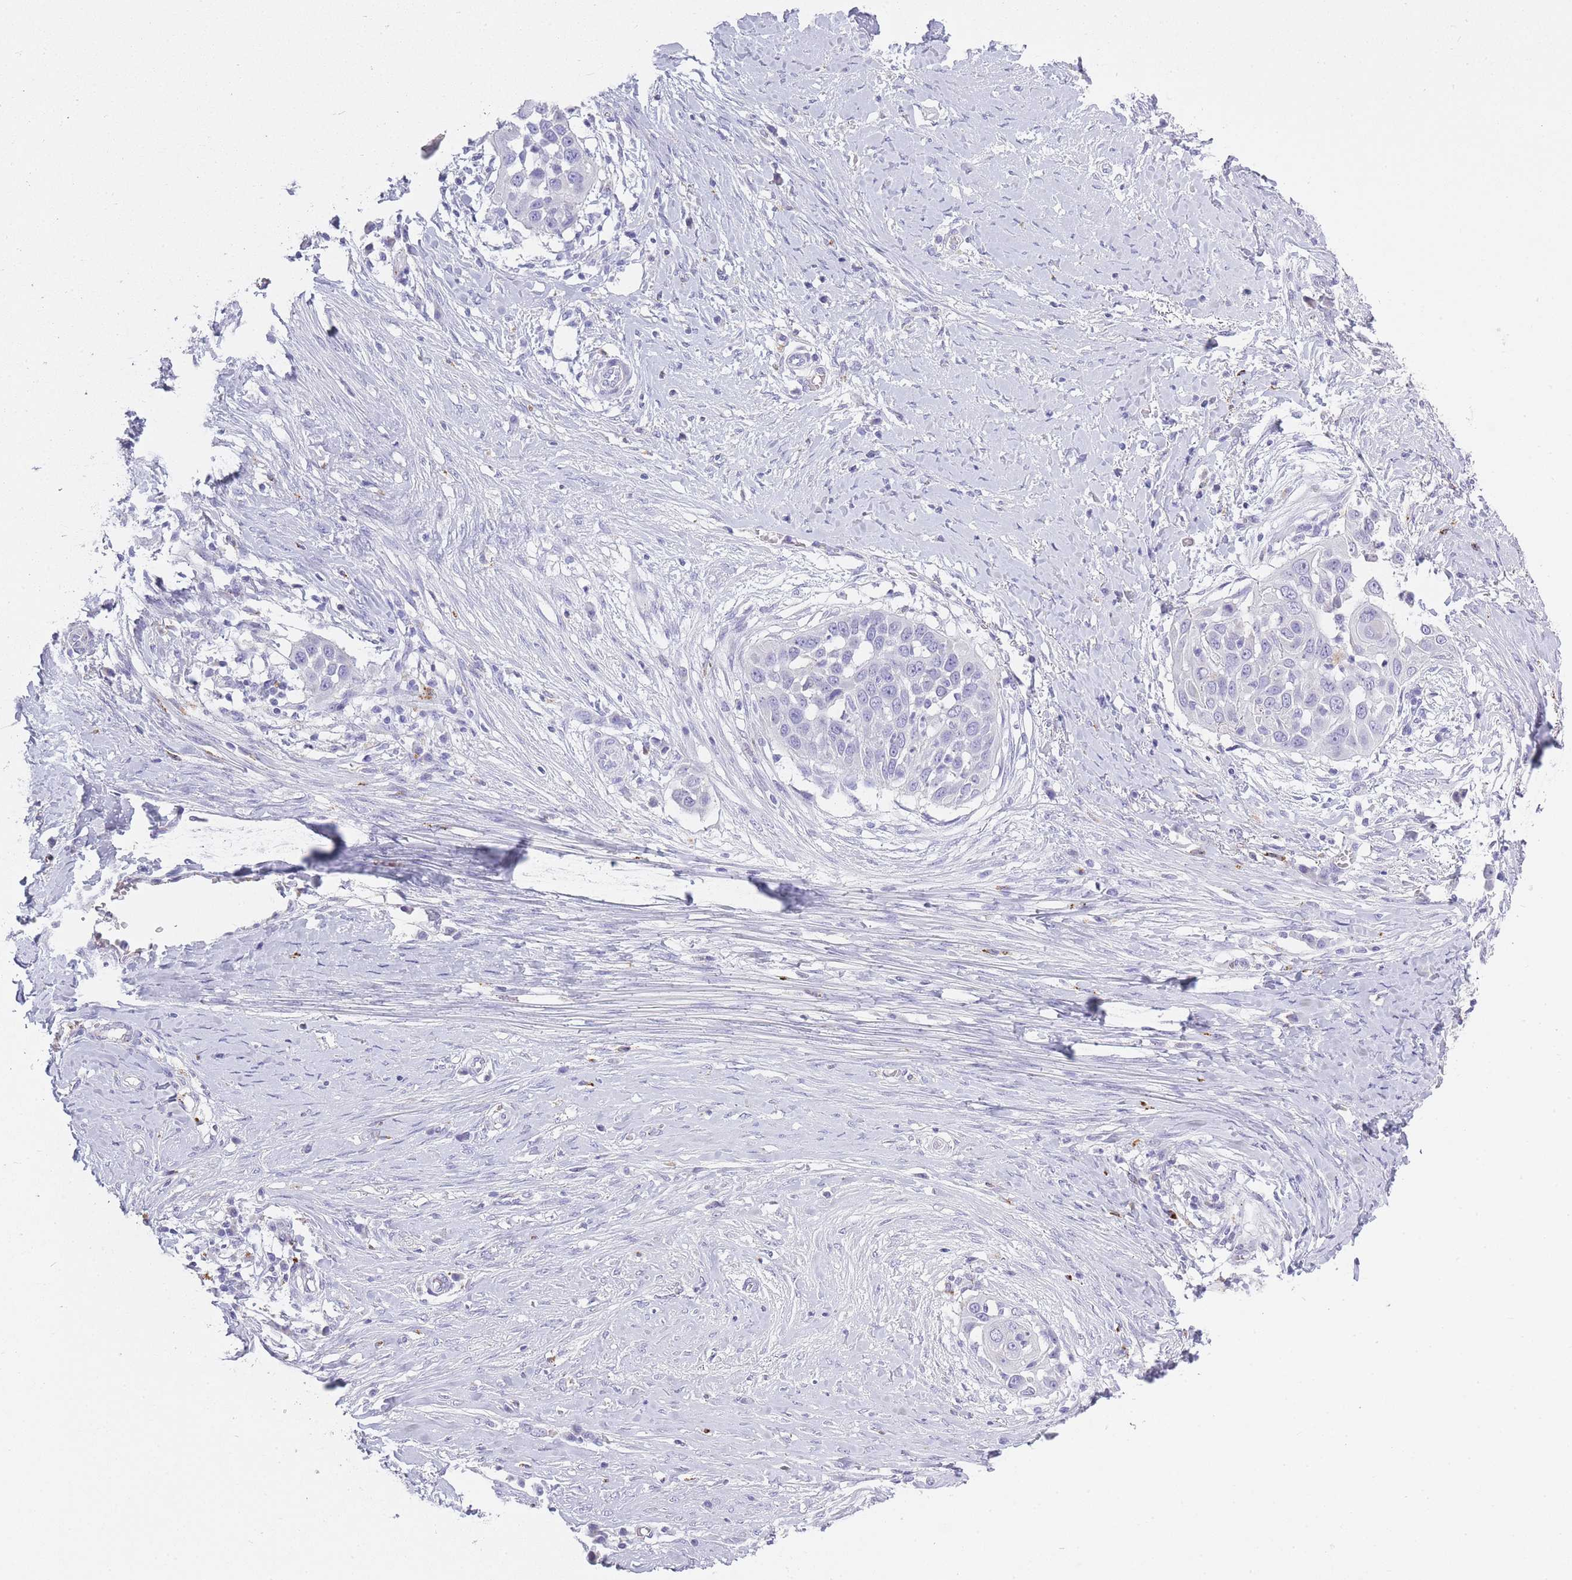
{"staining": {"intensity": "negative", "quantity": "none", "location": "none"}, "tissue": "skin cancer", "cell_type": "Tumor cells", "image_type": "cancer", "snomed": [{"axis": "morphology", "description": "Squamous cell carcinoma, NOS"}, {"axis": "topography", "description": "Skin"}], "caption": "A photomicrograph of skin squamous cell carcinoma stained for a protein reveals no brown staining in tumor cells. The staining was performed using DAB to visualize the protein expression in brown, while the nuclei were stained in blue with hematoxylin (Magnification: 20x).", "gene": "RHO", "patient": {"sex": "female", "age": 44}}